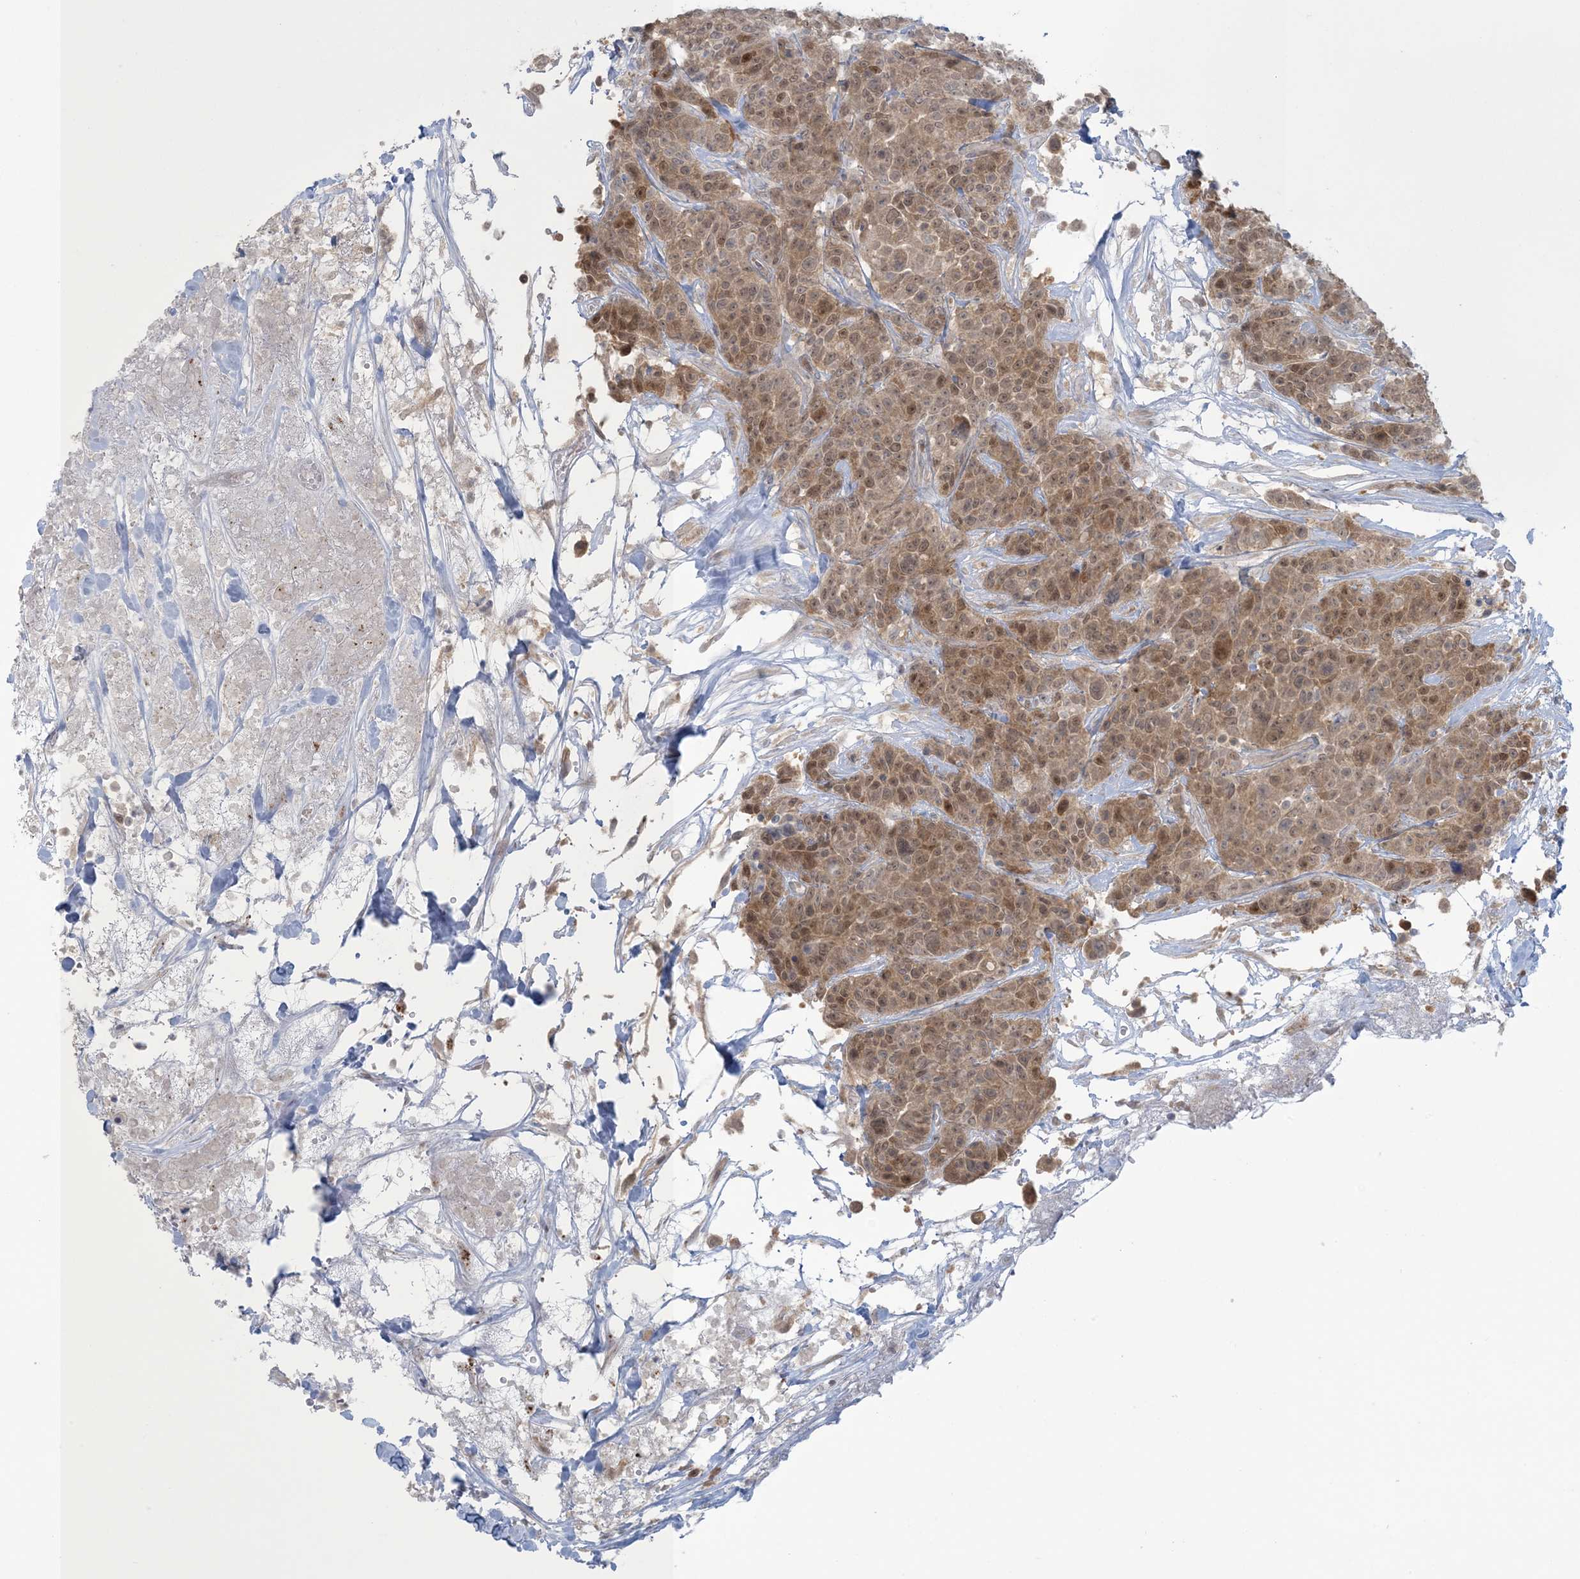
{"staining": {"intensity": "moderate", "quantity": ">75%", "location": "cytoplasmic/membranous,nuclear"}, "tissue": "breast cancer", "cell_type": "Tumor cells", "image_type": "cancer", "snomed": [{"axis": "morphology", "description": "Duct carcinoma"}, {"axis": "topography", "description": "Breast"}], "caption": "The immunohistochemical stain labels moderate cytoplasmic/membranous and nuclear staining in tumor cells of breast cancer tissue. (IHC, brightfield microscopy, high magnification).", "gene": "NRBP2", "patient": {"sex": "female", "age": 37}}